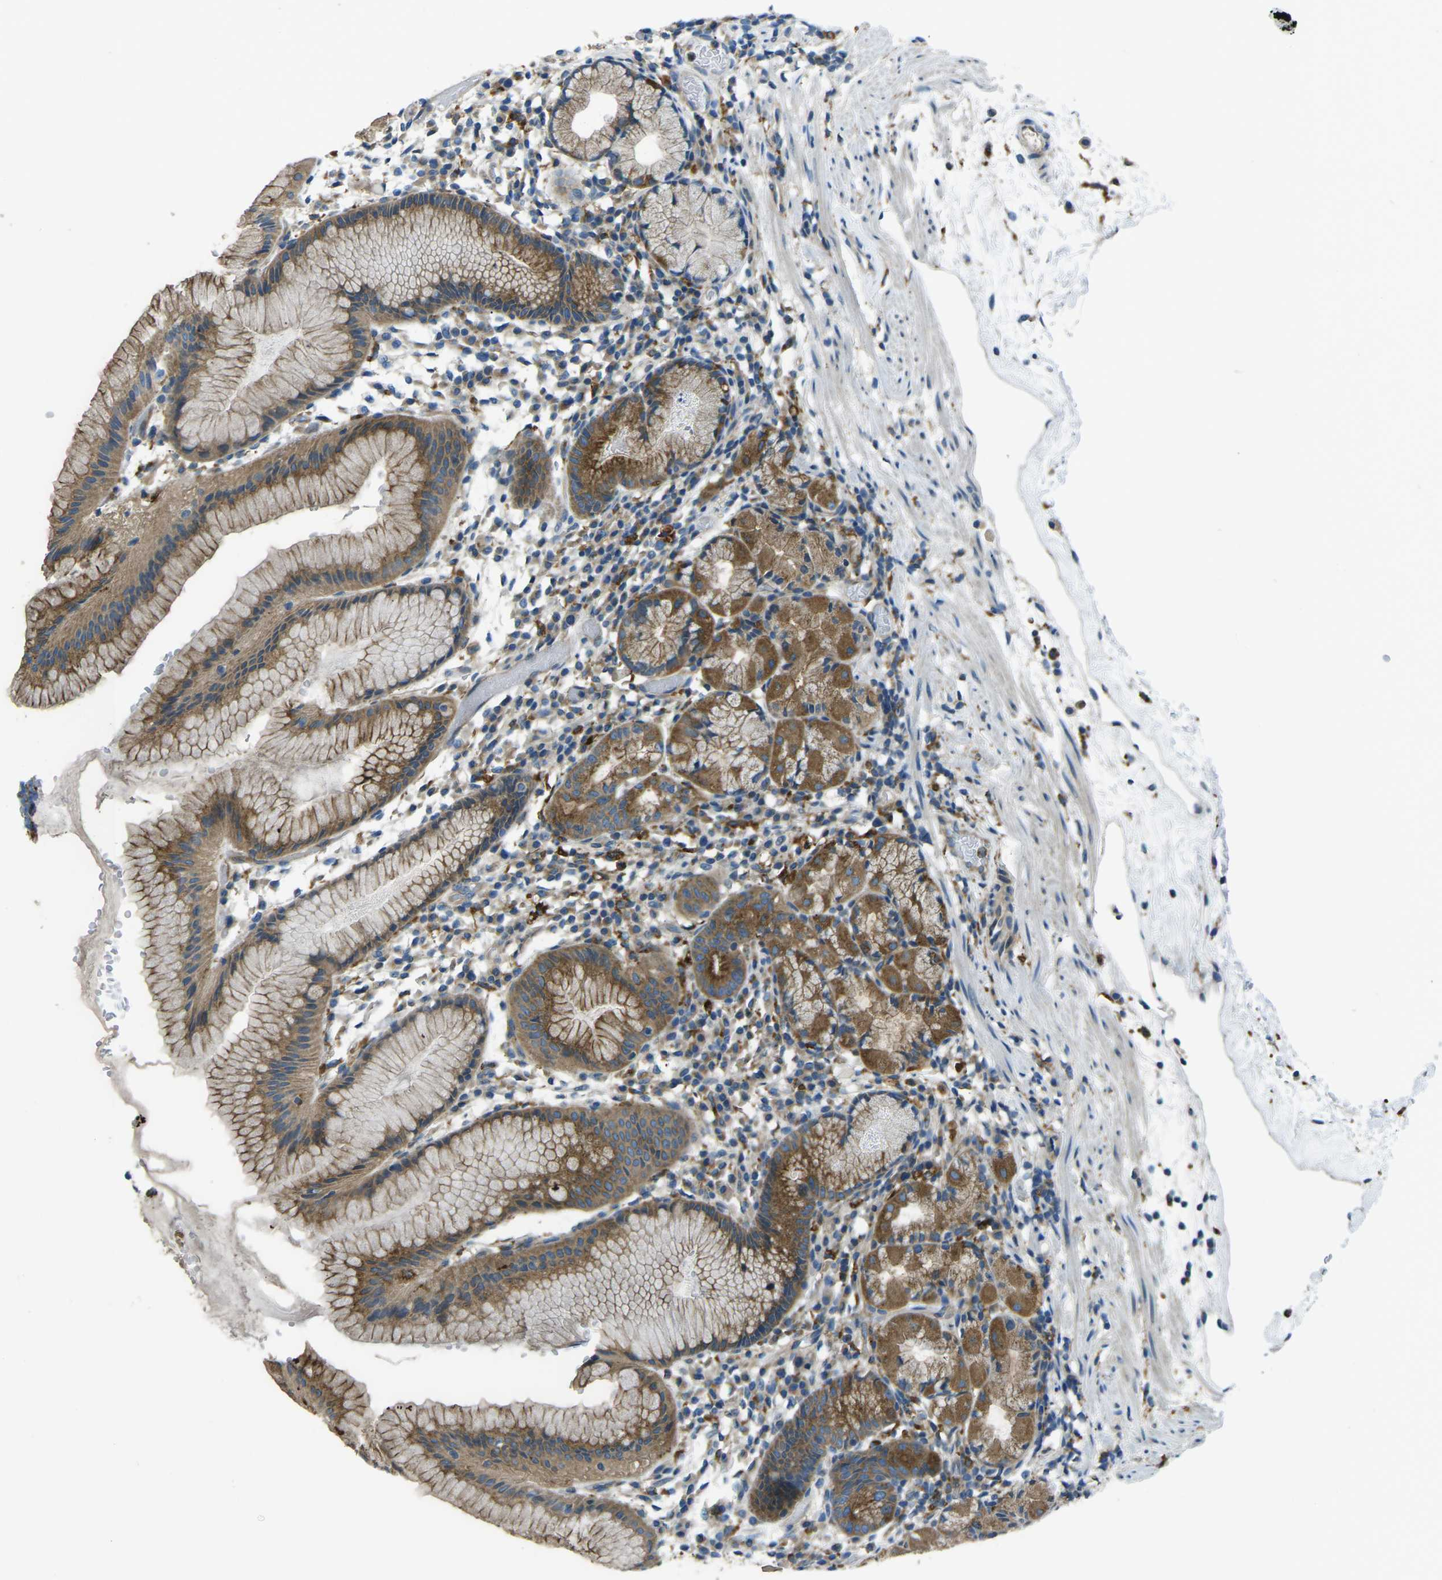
{"staining": {"intensity": "moderate", "quantity": ">75%", "location": "cytoplasmic/membranous"}, "tissue": "stomach", "cell_type": "Glandular cells", "image_type": "normal", "snomed": [{"axis": "morphology", "description": "Normal tissue, NOS"}, {"axis": "topography", "description": "Stomach"}, {"axis": "topography", "description": "Stomach, lower"}], "caption": "A photomicrograph showing moderate cytoplasmic/membranous staining in approximately >75% of glandular cells in unremarkable stomach, as visualized by brown immunohistochemical staining.", "gene": "CDK17", "patient": {"sex": "female", "age": 75}}